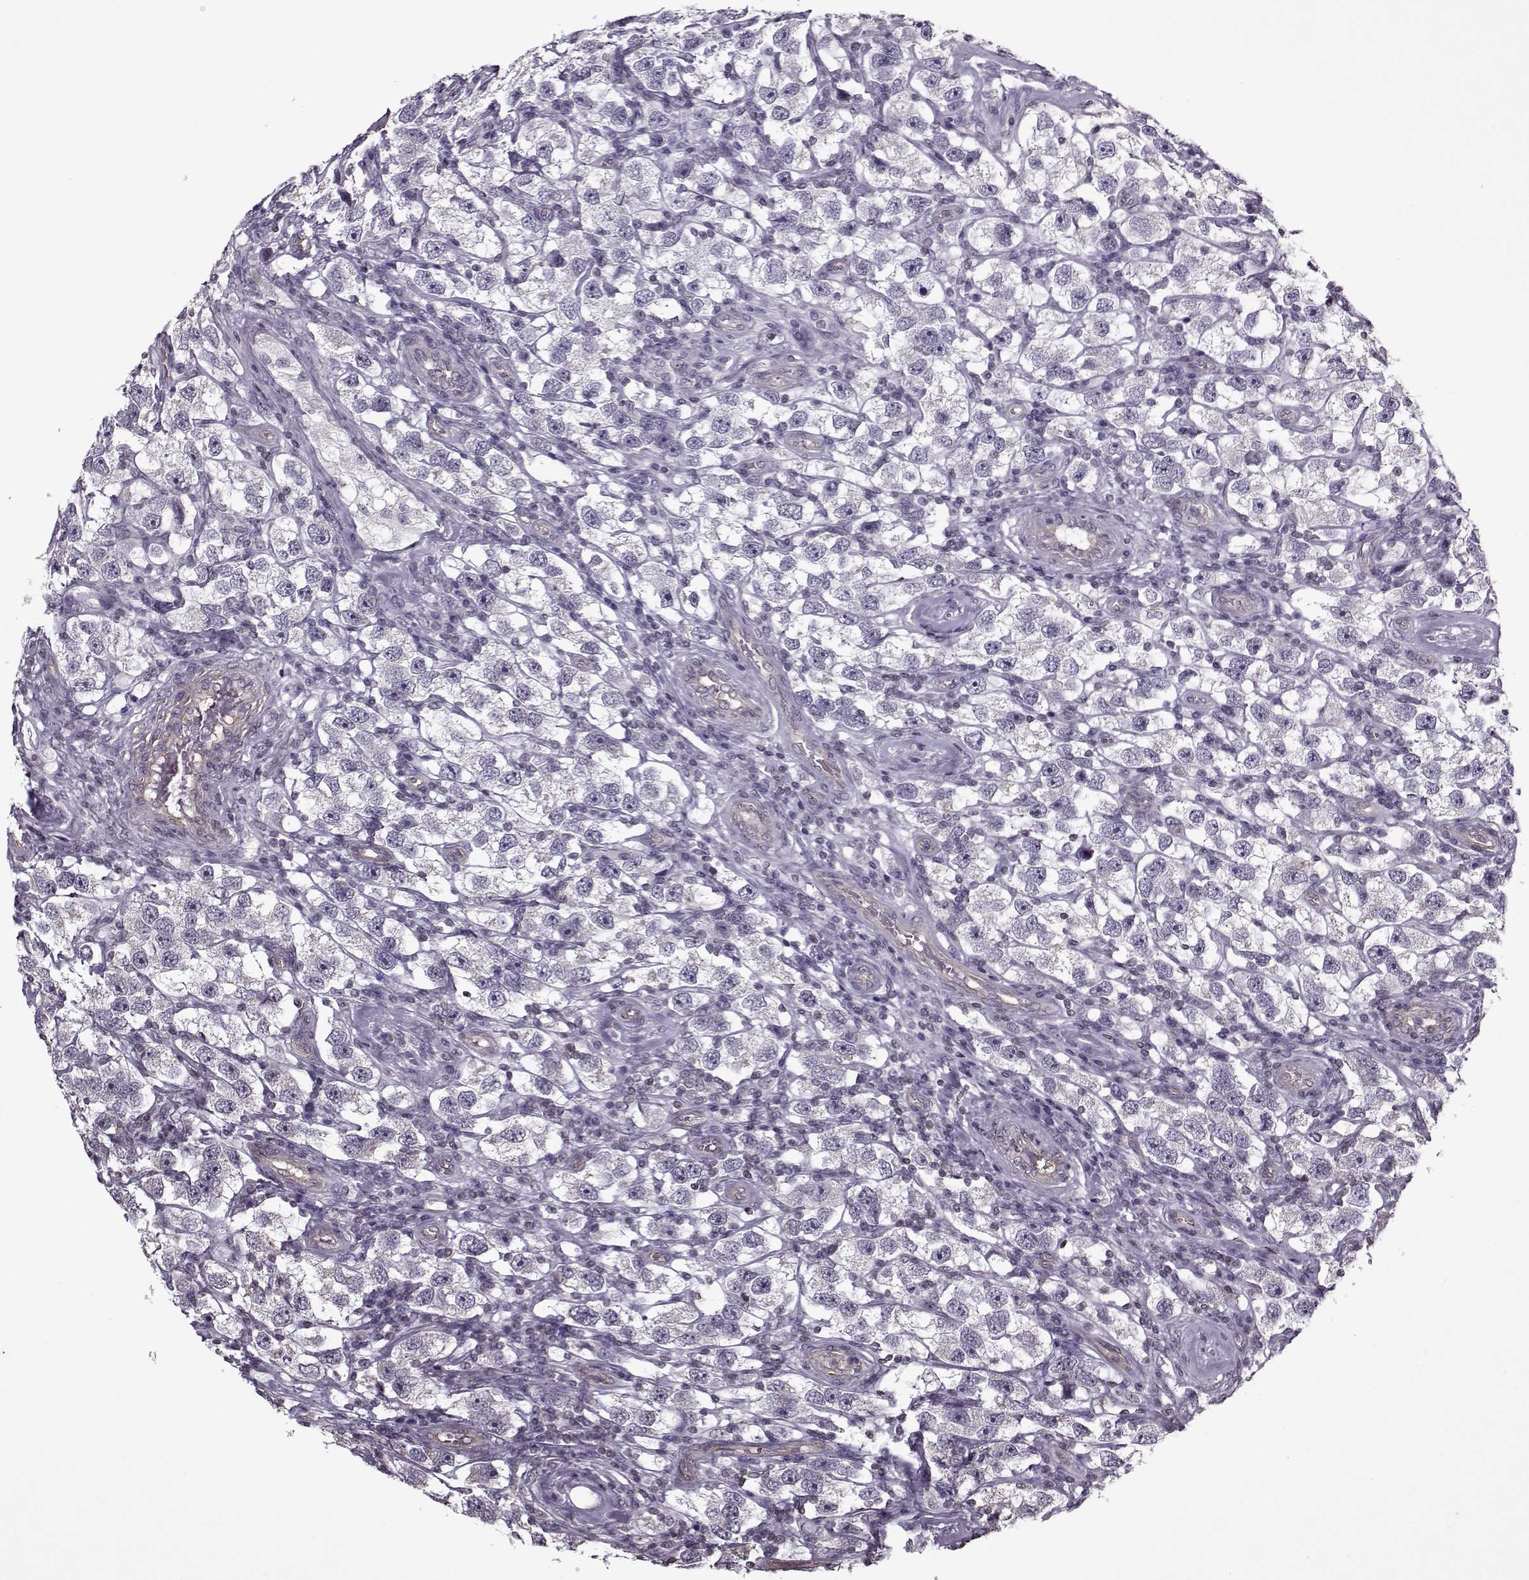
{"staining": {"intensity": "negative", "quantity": "none", "location": "none"}, "tissue": "testis cancer", "cell_type": "Tumor cells", "image_type": "cancer", "snomed": [{"axis": "morphology", "description": "Seminoma, NOS"}, {"axis": "topography", "description": "Testis"}], "caption": "Immunohistochemical staining of human seminoma (testis) demonstrates no significant staining in tumor cells.", "gene": "KRT9", "patient": {"sex": "male", "age": 26}}